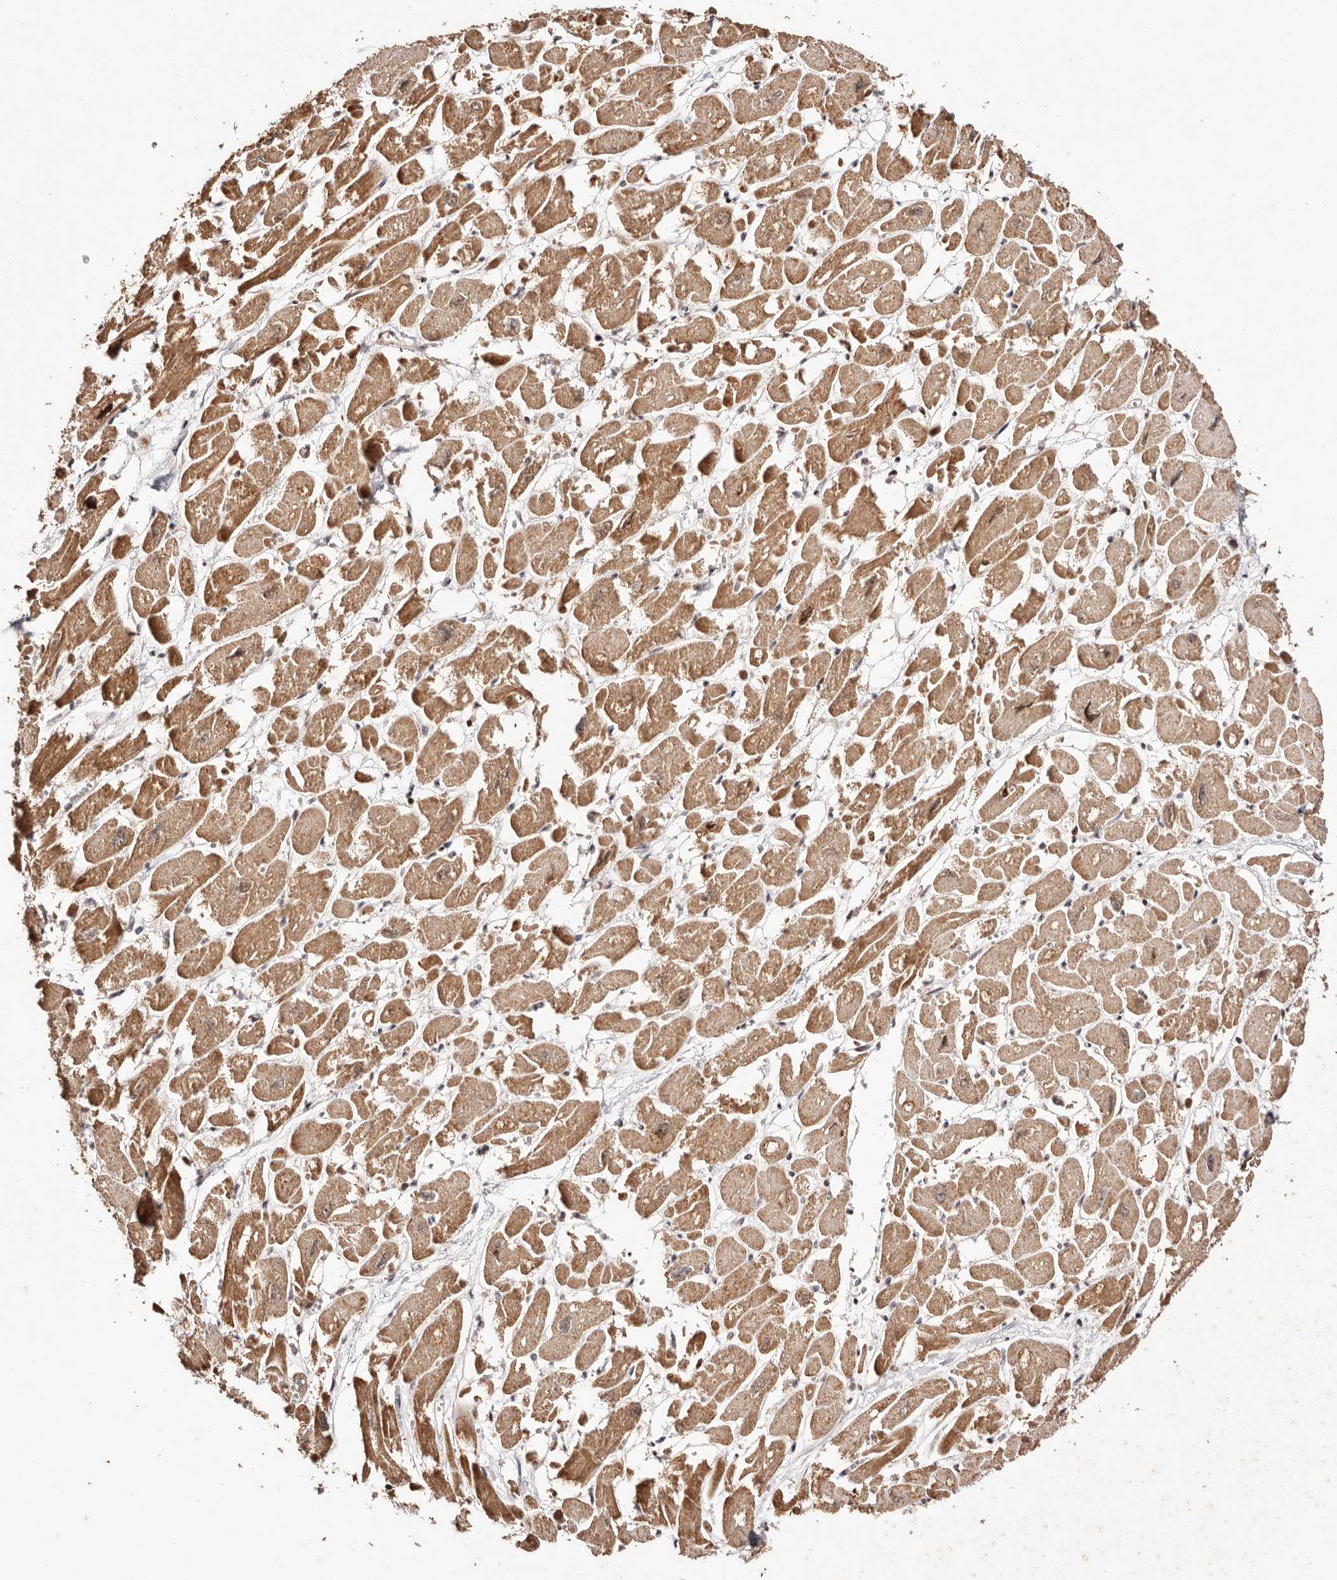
{"staining": {"intensity": "moderate", "quantity": ">75%", "location": "cytoplasmic/membranous"}, "tissue": "heart muscle", "cell_type": "Cardiomyocytes", "image_type": "normal", "snomed": [{"axis": "morphology", "description": "Normal tissue, NOS"}, {"axis": "topography", "description": "Heart"}], "caption": "Immunohistochemical staining of normal human heart muscle shows >75% levels of moderate cytoplasmic/membranous protein positivity in approximately >75% of cardiomyocytes.", "gene": "HIVEP3", "patient": {"sex": "male", "age": 54}}